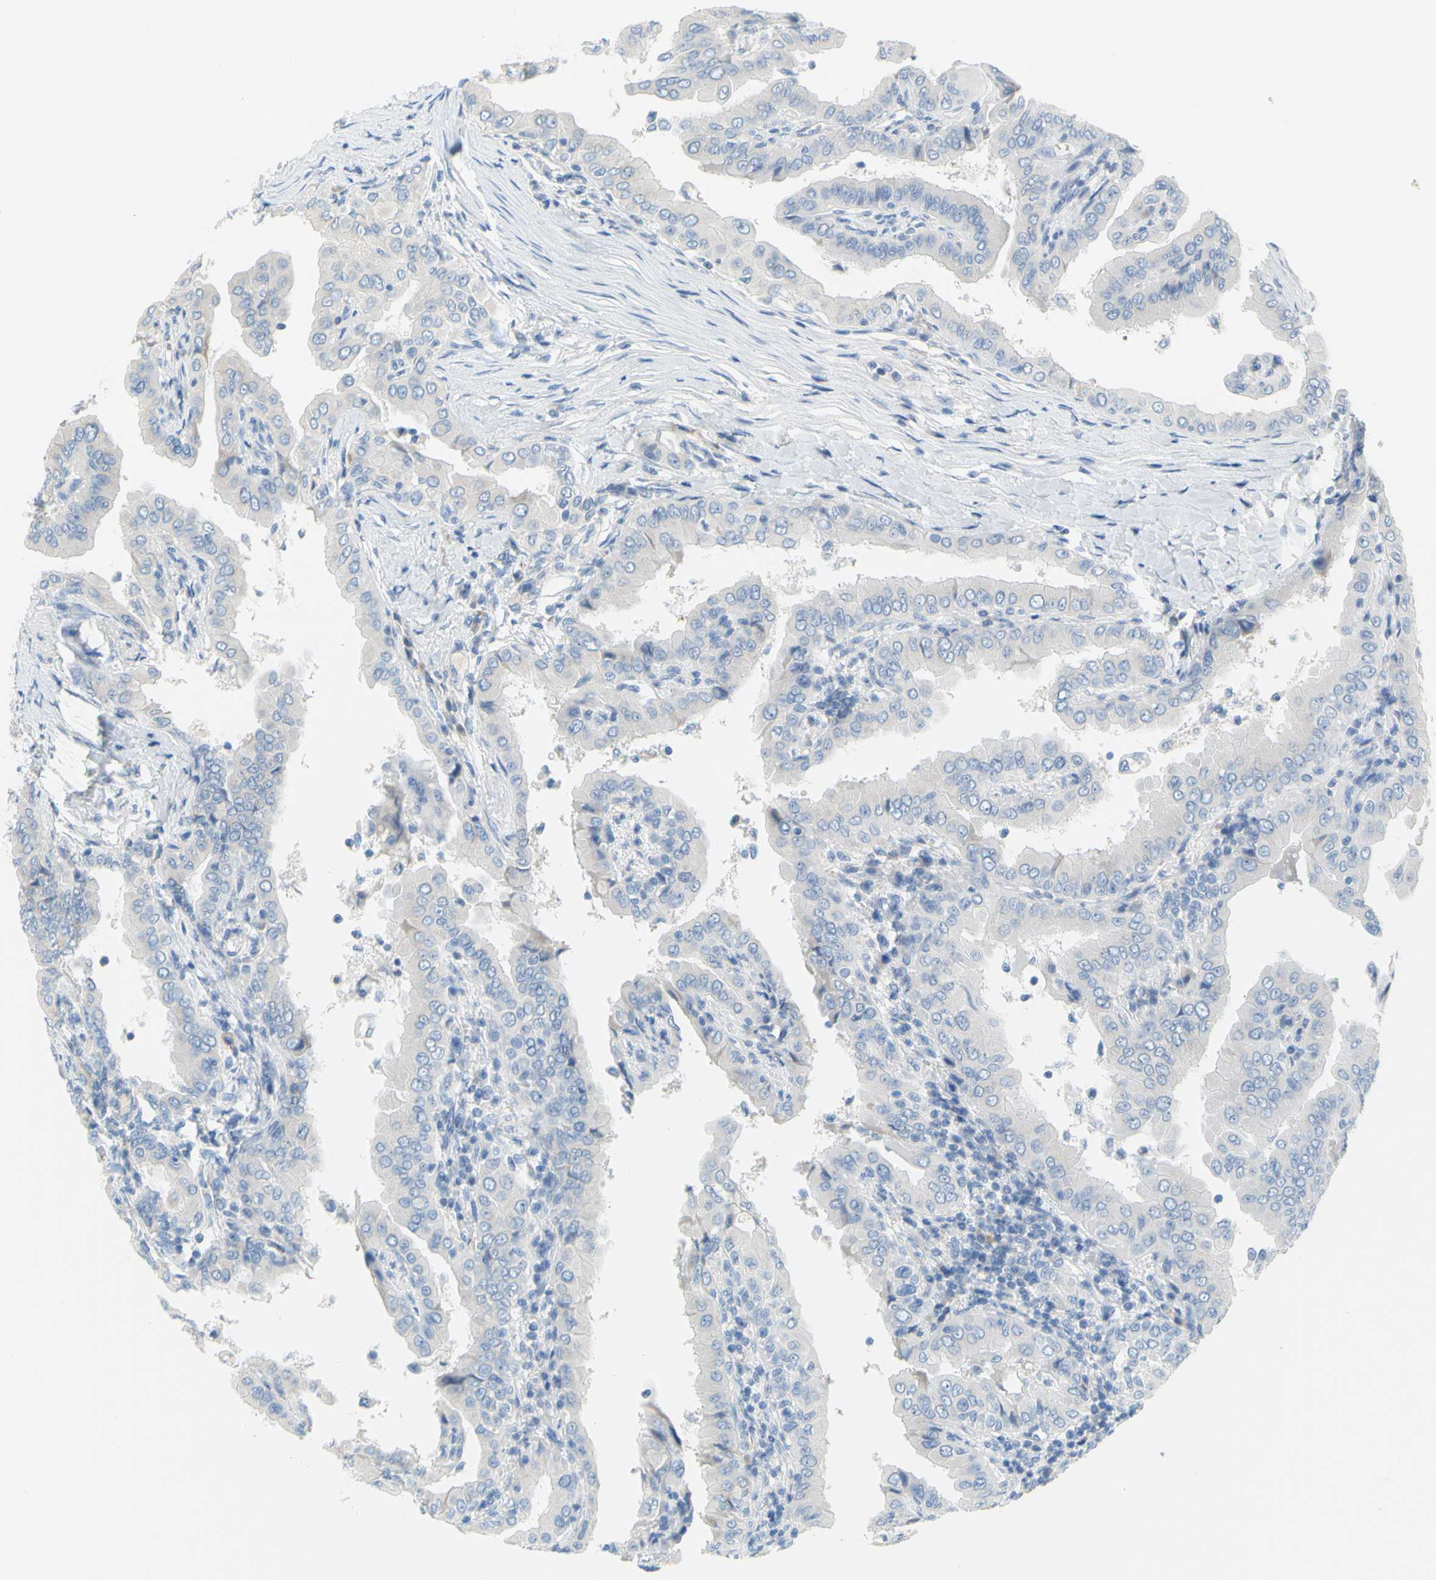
{"staining": {"intensity": "negative", "quantity": "none", "location": "none"}, "tissue": "thyroid cancer", "cell_type": "Tumor cells", "image_type": "cancer", "snomed": [{"axis": "morphology", "description": "Papillary adenocarcinoma, NOS"}, {"axis": "topography", "description": "Thyroid gland"}], "caption": "DAB immunohistochemical staining of papillary adenocarcinoma (thyroid) demonstrates no significant positivity in tumor cells.", "gene": "DCT", "patient": {"sex": "male", "age": 33}}